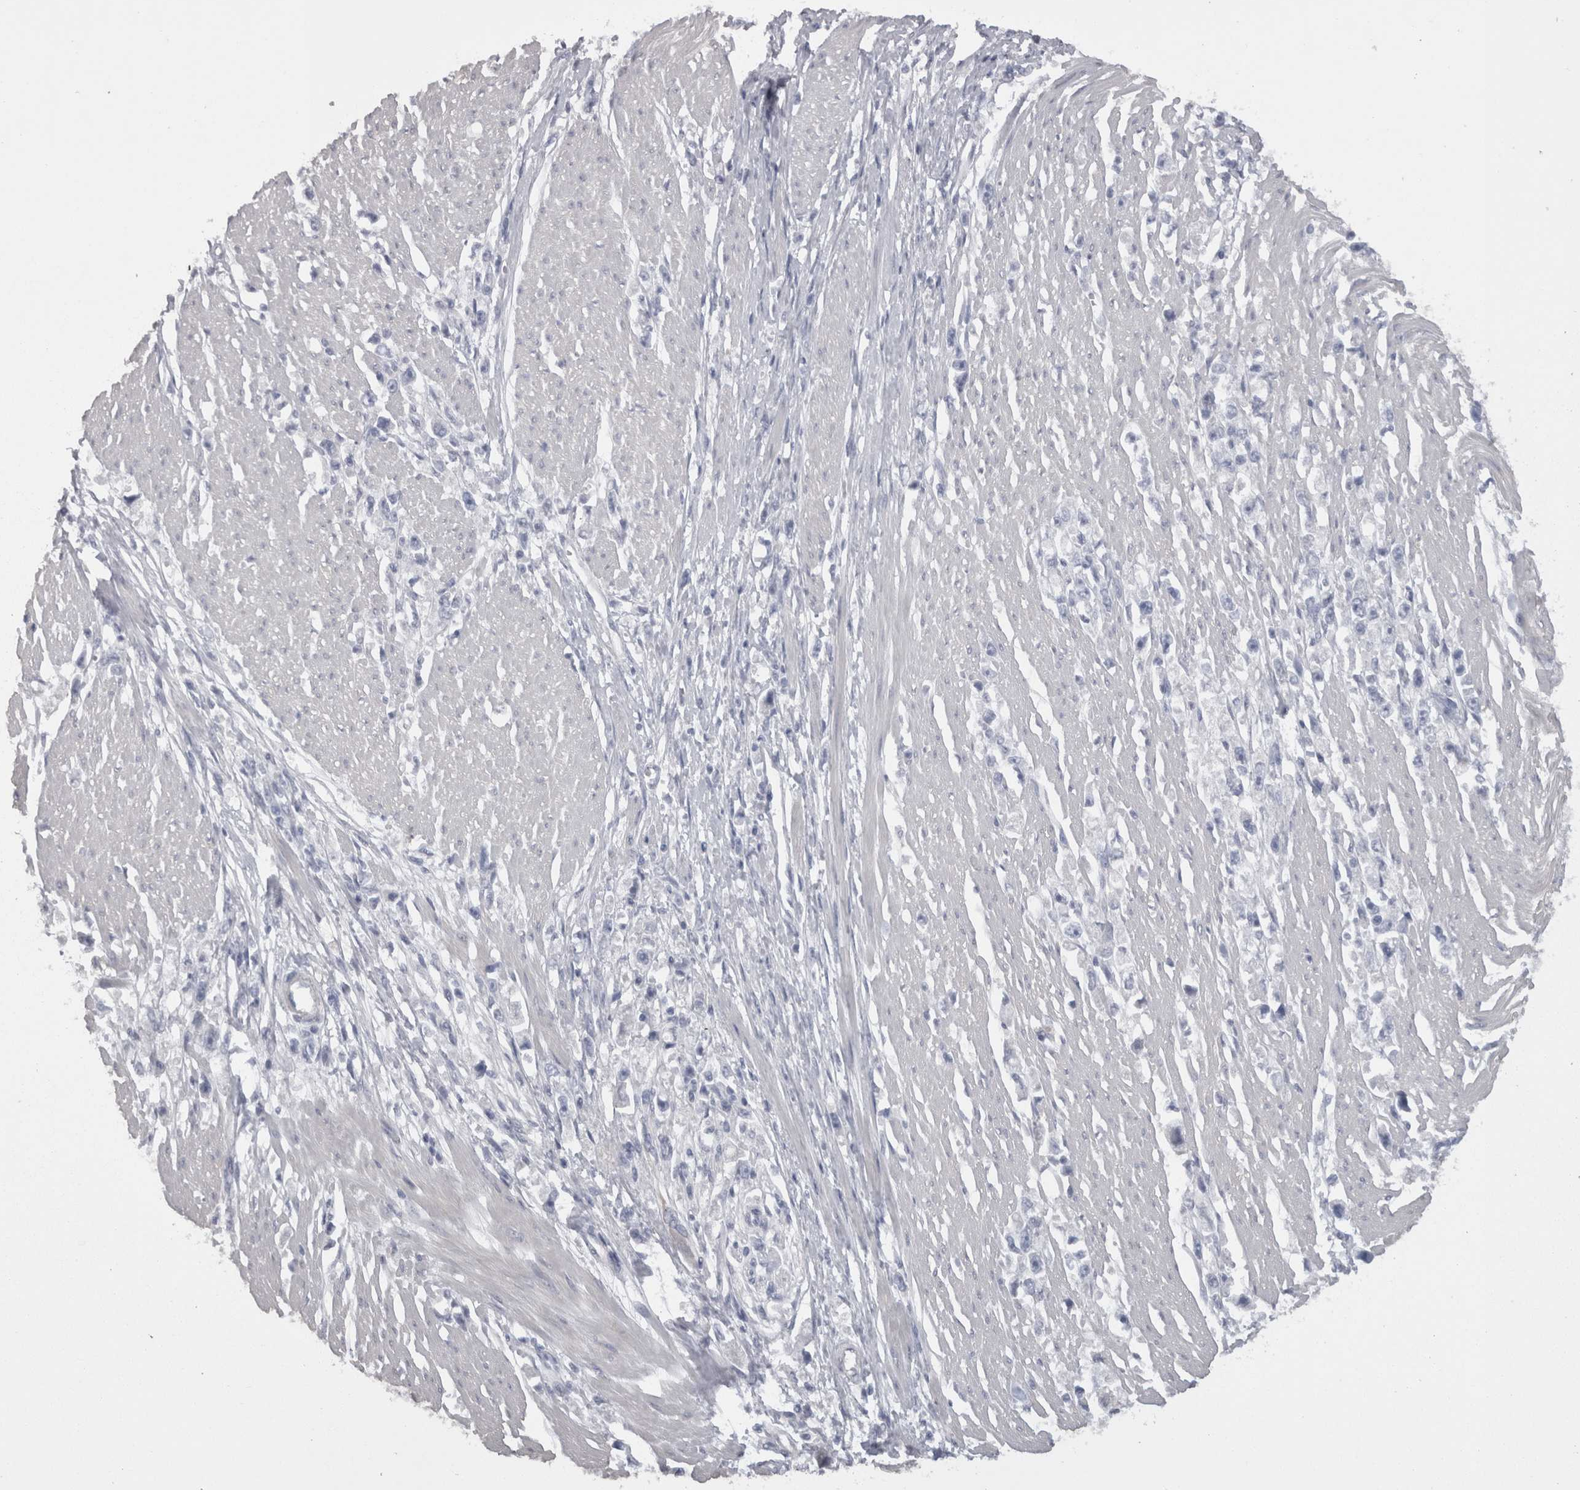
{"staining": {"intensity": "negative", "quantity": "none", "location": "none"}, "tissue": "stomach cancer", "cell_type": "Tumor cells", "image_type": "cancer", "snomed": [{"axis": "morphology", "description": "Adenocarcinoma, NOS"}, {"axis": "topography", "description": "Stomach"}], "caption": "An immunohistochemistry histopathology image of adenocarcinoma (stomach) is shown. There is no staining in tumor cells of adenocarcinoma (stomach).", "gene": "CAMK2D", "patient": {"sex": "female", "age": 59}}